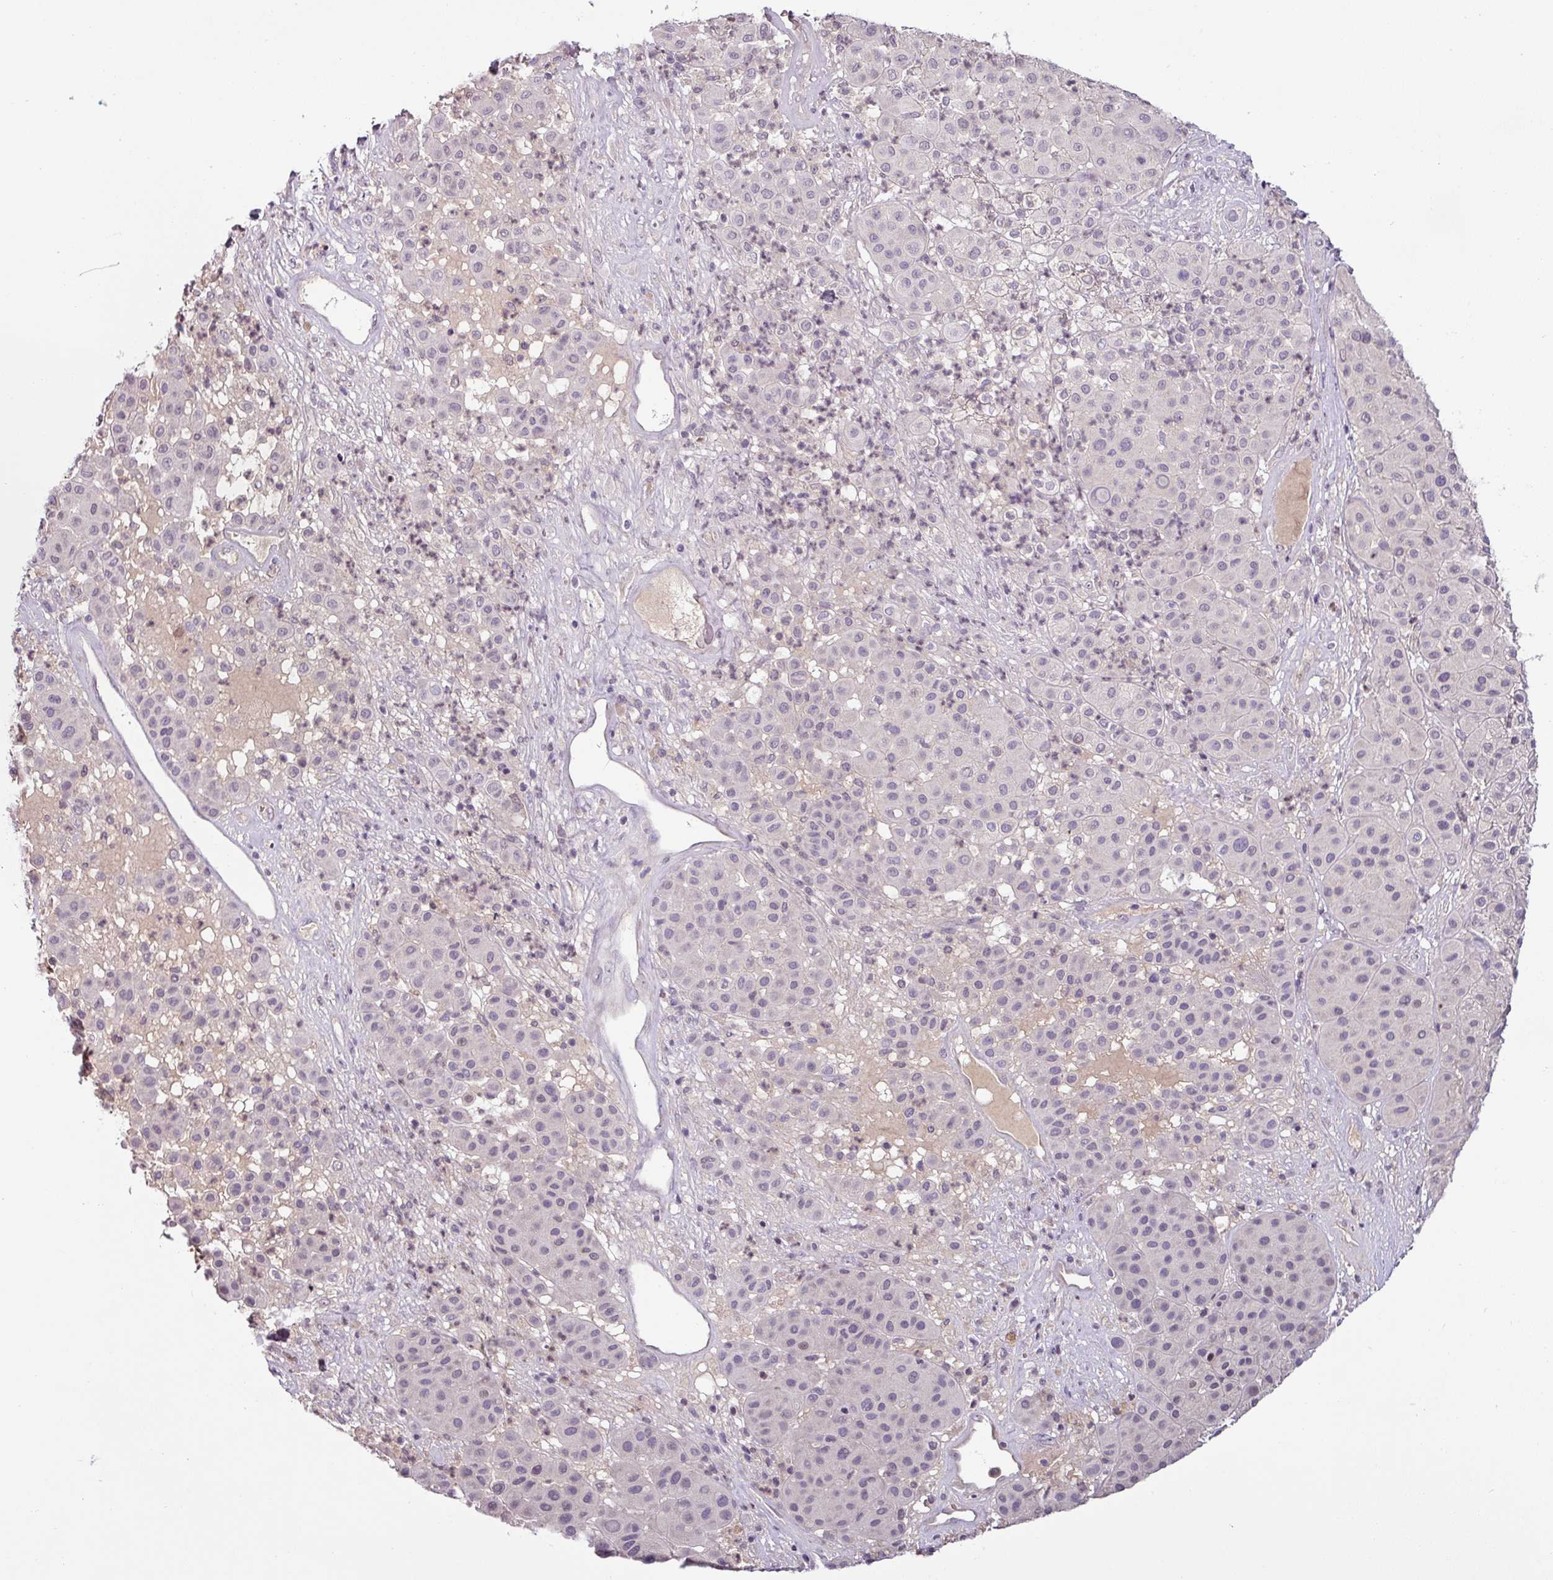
{"staining": {"intensity": "weak", "quantity": "<25%", "location": "nuclear"}, "tissue": "melanoma", "cell_type": "Tumor cells", "image_type": "cancer", "snomed": [{"axis": "morphology", "description": "Malignant melanoma, Metastatic site"}, {"axis": "topography", "description": "Smooth muscle"}], "caption": "IHC of melanoma demonstrates no positivity in tumor cells.", "gene": "SLC5A10", "patient": {"sex": "male", "age": 41}}